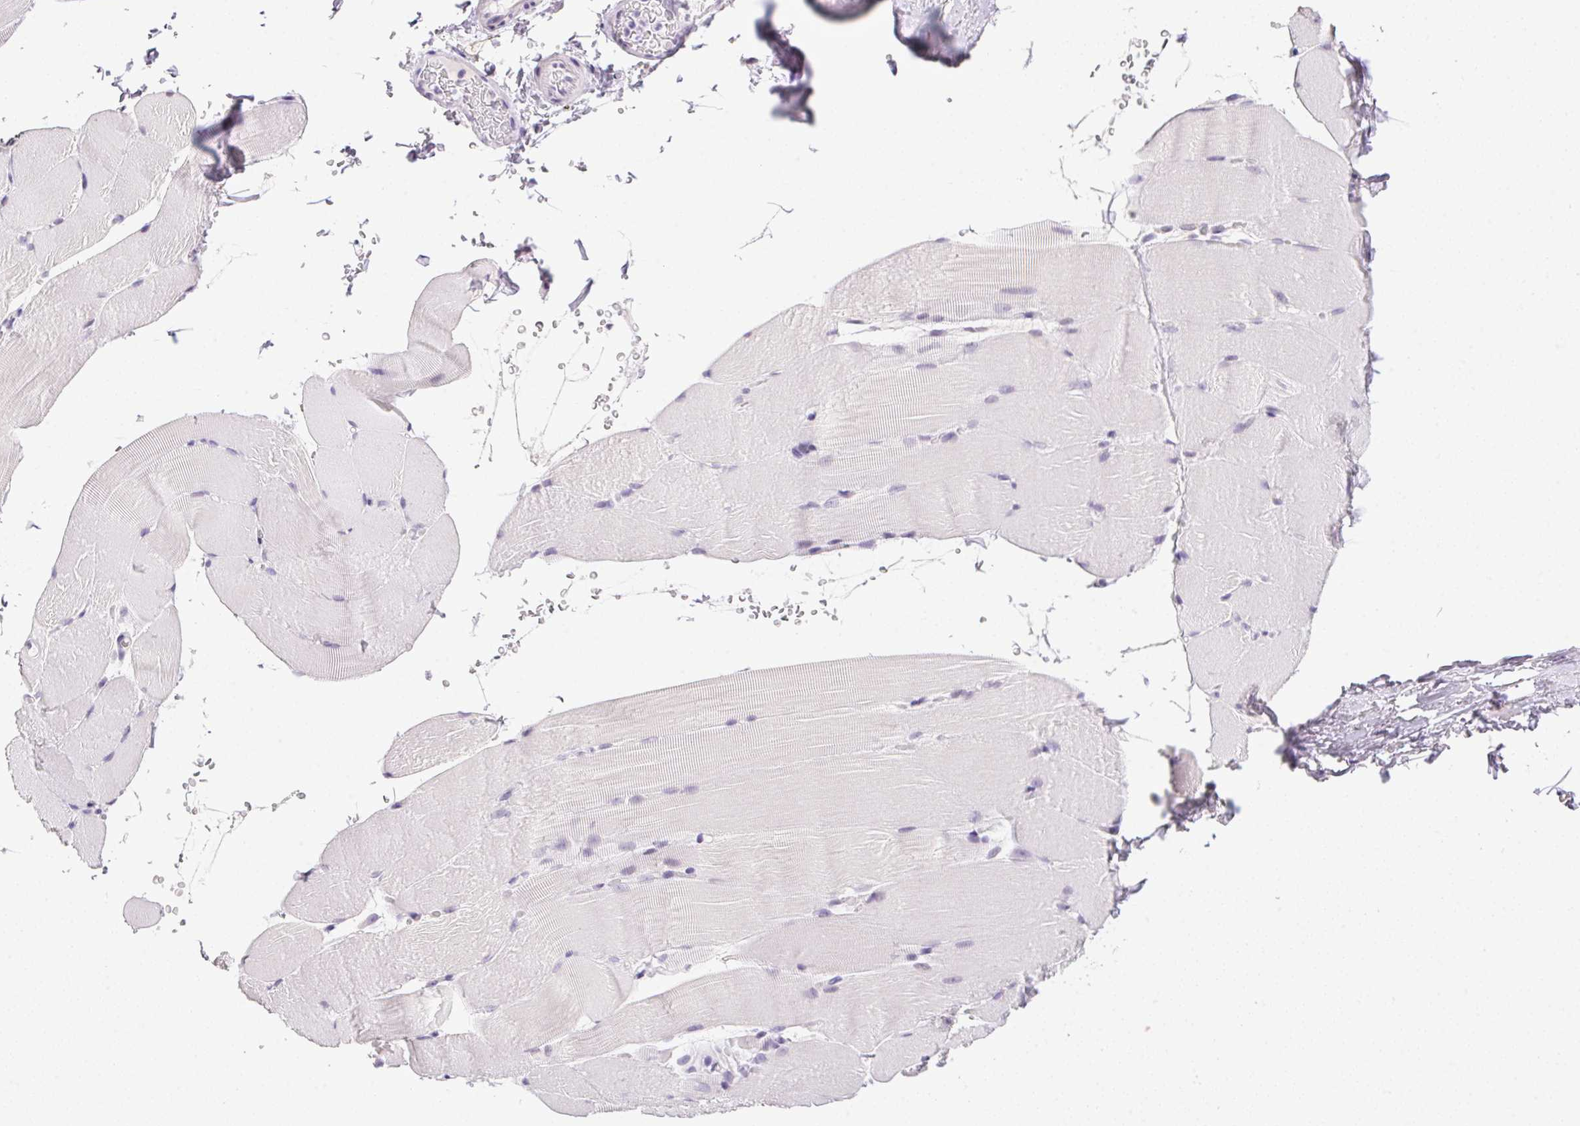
{"staining": {"intensity": "negative", "quantity": "none", "location": "none"}, "tissue": "skeletal muscle", "cell_type": "Myocytes", "image_type": "normal", "snomed": [{"axis": "morphology", "description": "Normal tissue, NOS"}, {"axis": "topography", "description": "Skeletal muscle"}], "caption": "High power microscopy histopathology image of an immunohistochemistry (IHC) photomicrograph of benign skeletal muscle, revealing no significant positivity in myocytes.", "gene": "TMEM88B", "patient": {"sex": "female", "age": 37}}